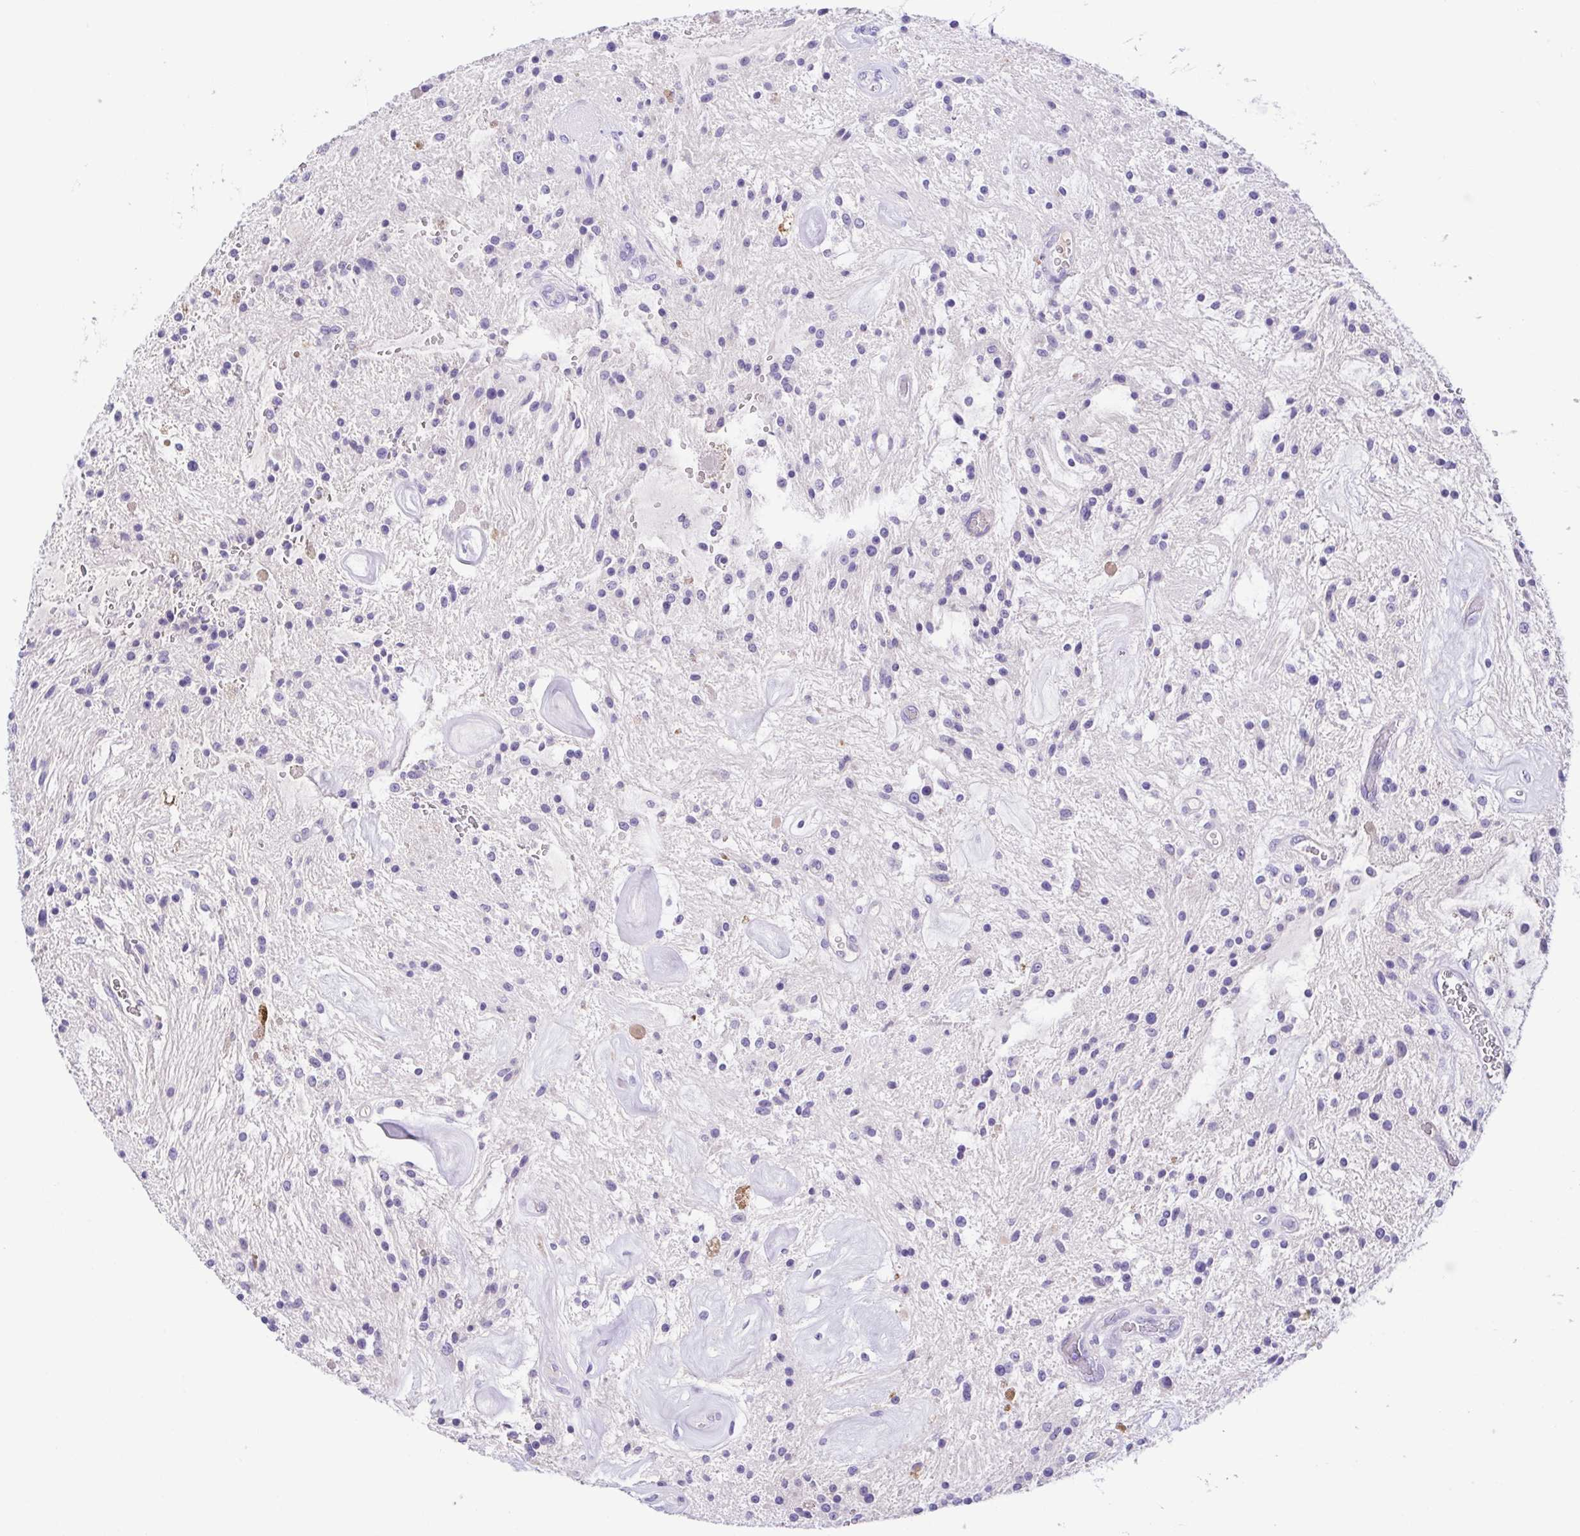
{"staining": {"intensity": "negative", "quantity": "none", "location": "none"}, "tissue": "glioma", "cell_type": "Tumor cells", "image_type": "cancer", "snomed": [{"axis": "morphology", "description": "Glioma, malignant, Low grade"}, {"axis": "topography", "description": "Cerebellum"}], "caption": "Immunohistochemical staining of glioma displays no significant expression in tumor cells. (Brightfield microscopy of DAB (3,3'-diaminobenzidine) immunohistochemistry (IHC) at high magnification).", "gene": "A1BG", "patient": {"sex": "female", "age": 14}}